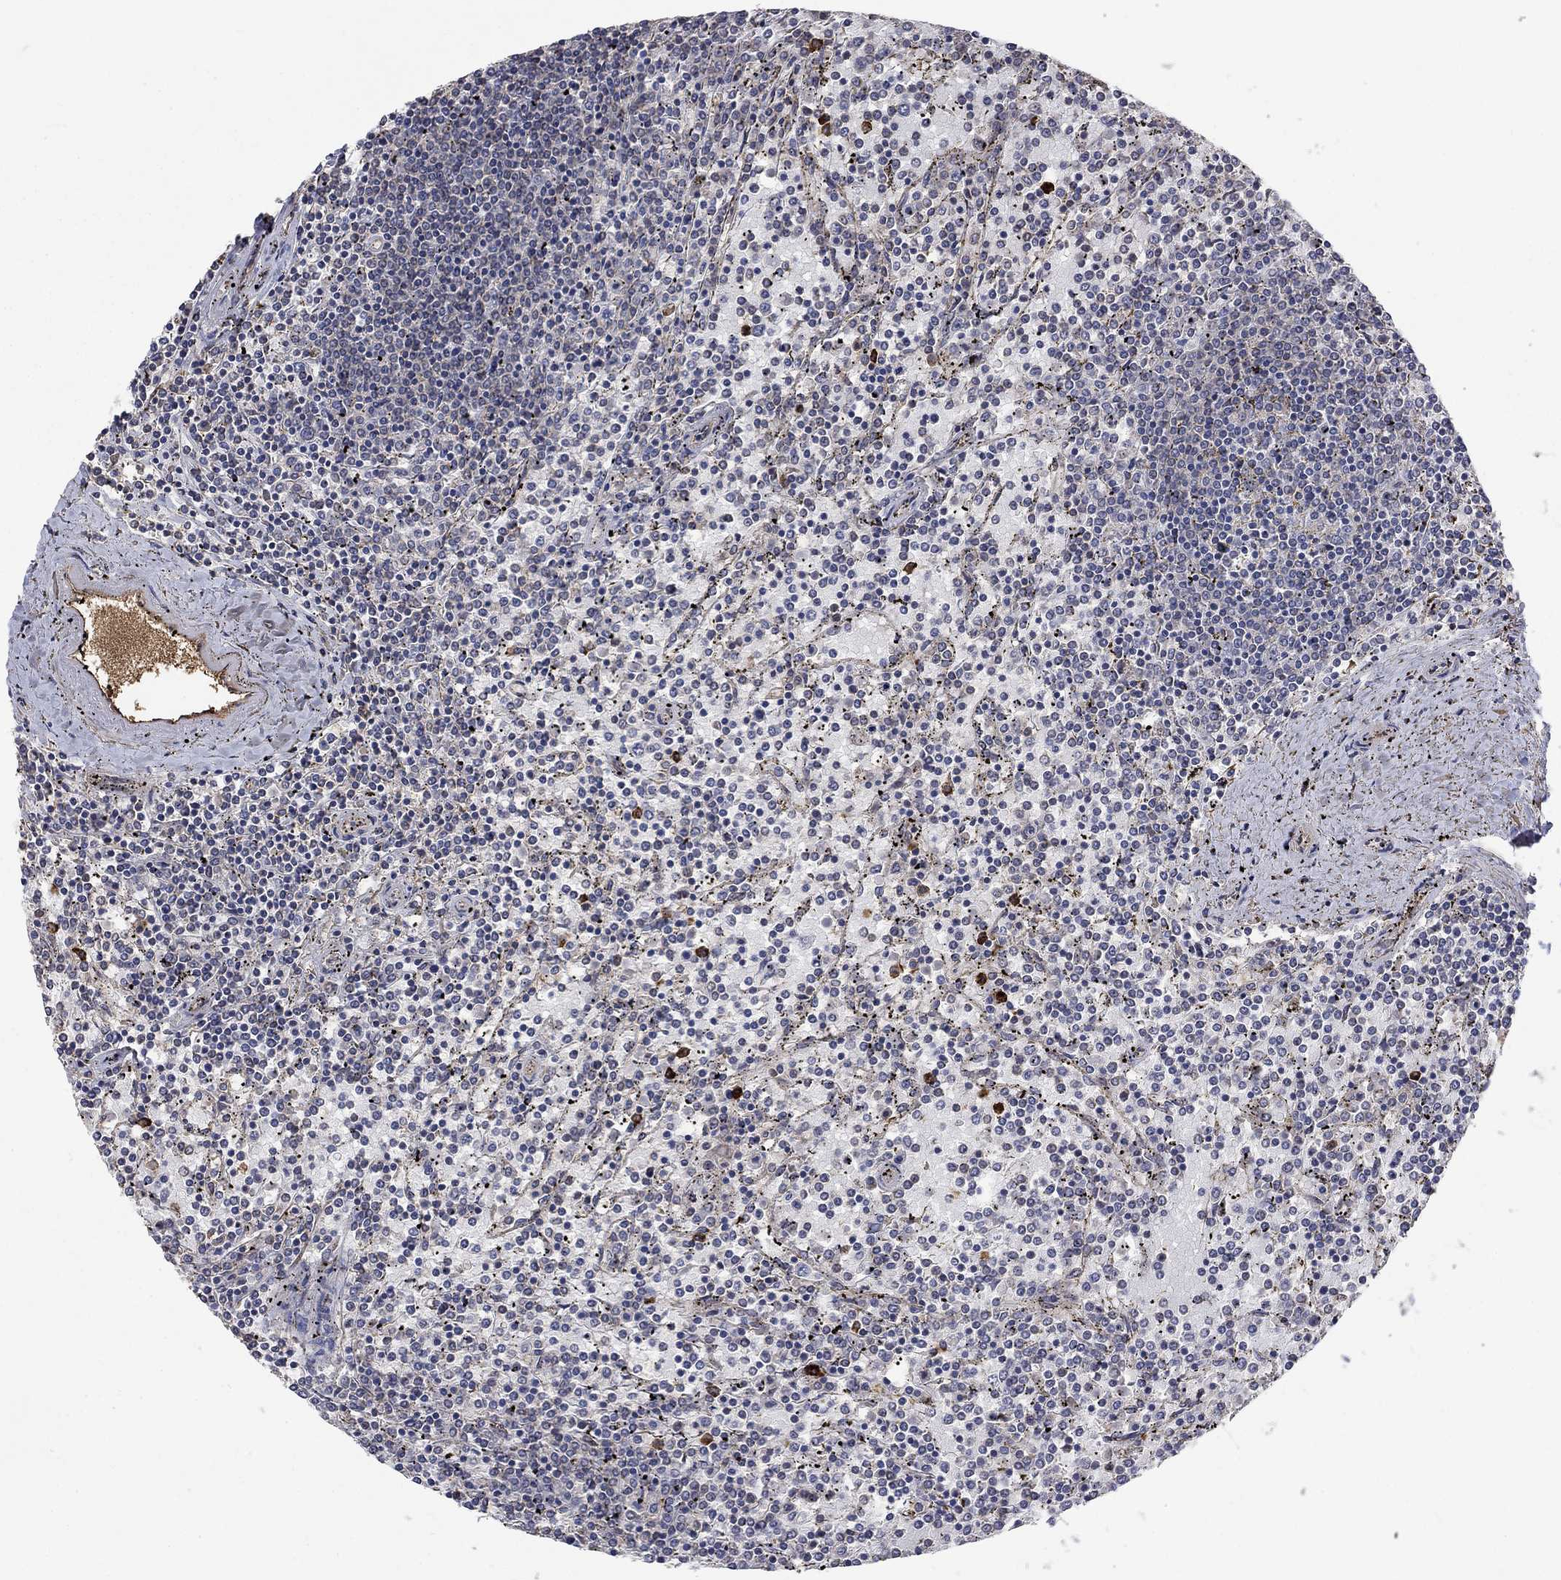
{"staining": {"intensity": "negative", "quantity": "none", "location": "none"}, "tissue": "lymphoma", "cell_type": "Tumor cells", "image_type": "cancer", "snomed": [{"axis": "morphology", "description": "Malignant lymphoma, non-Hodgkin's type, Low grade"}, {"axis": "topography", "description": "Spleen"}], "caption": "Tumor cells show no significant protein staining in malignant lymphoma, non-Hodgkin's type (low-grade). Brightfield microscopy of IHC stained with DAB (brown) and hematoxylin (blue), captured at high magnification.", "gene": "VCAN", "patient": {"sex": "female", "age": 77}}